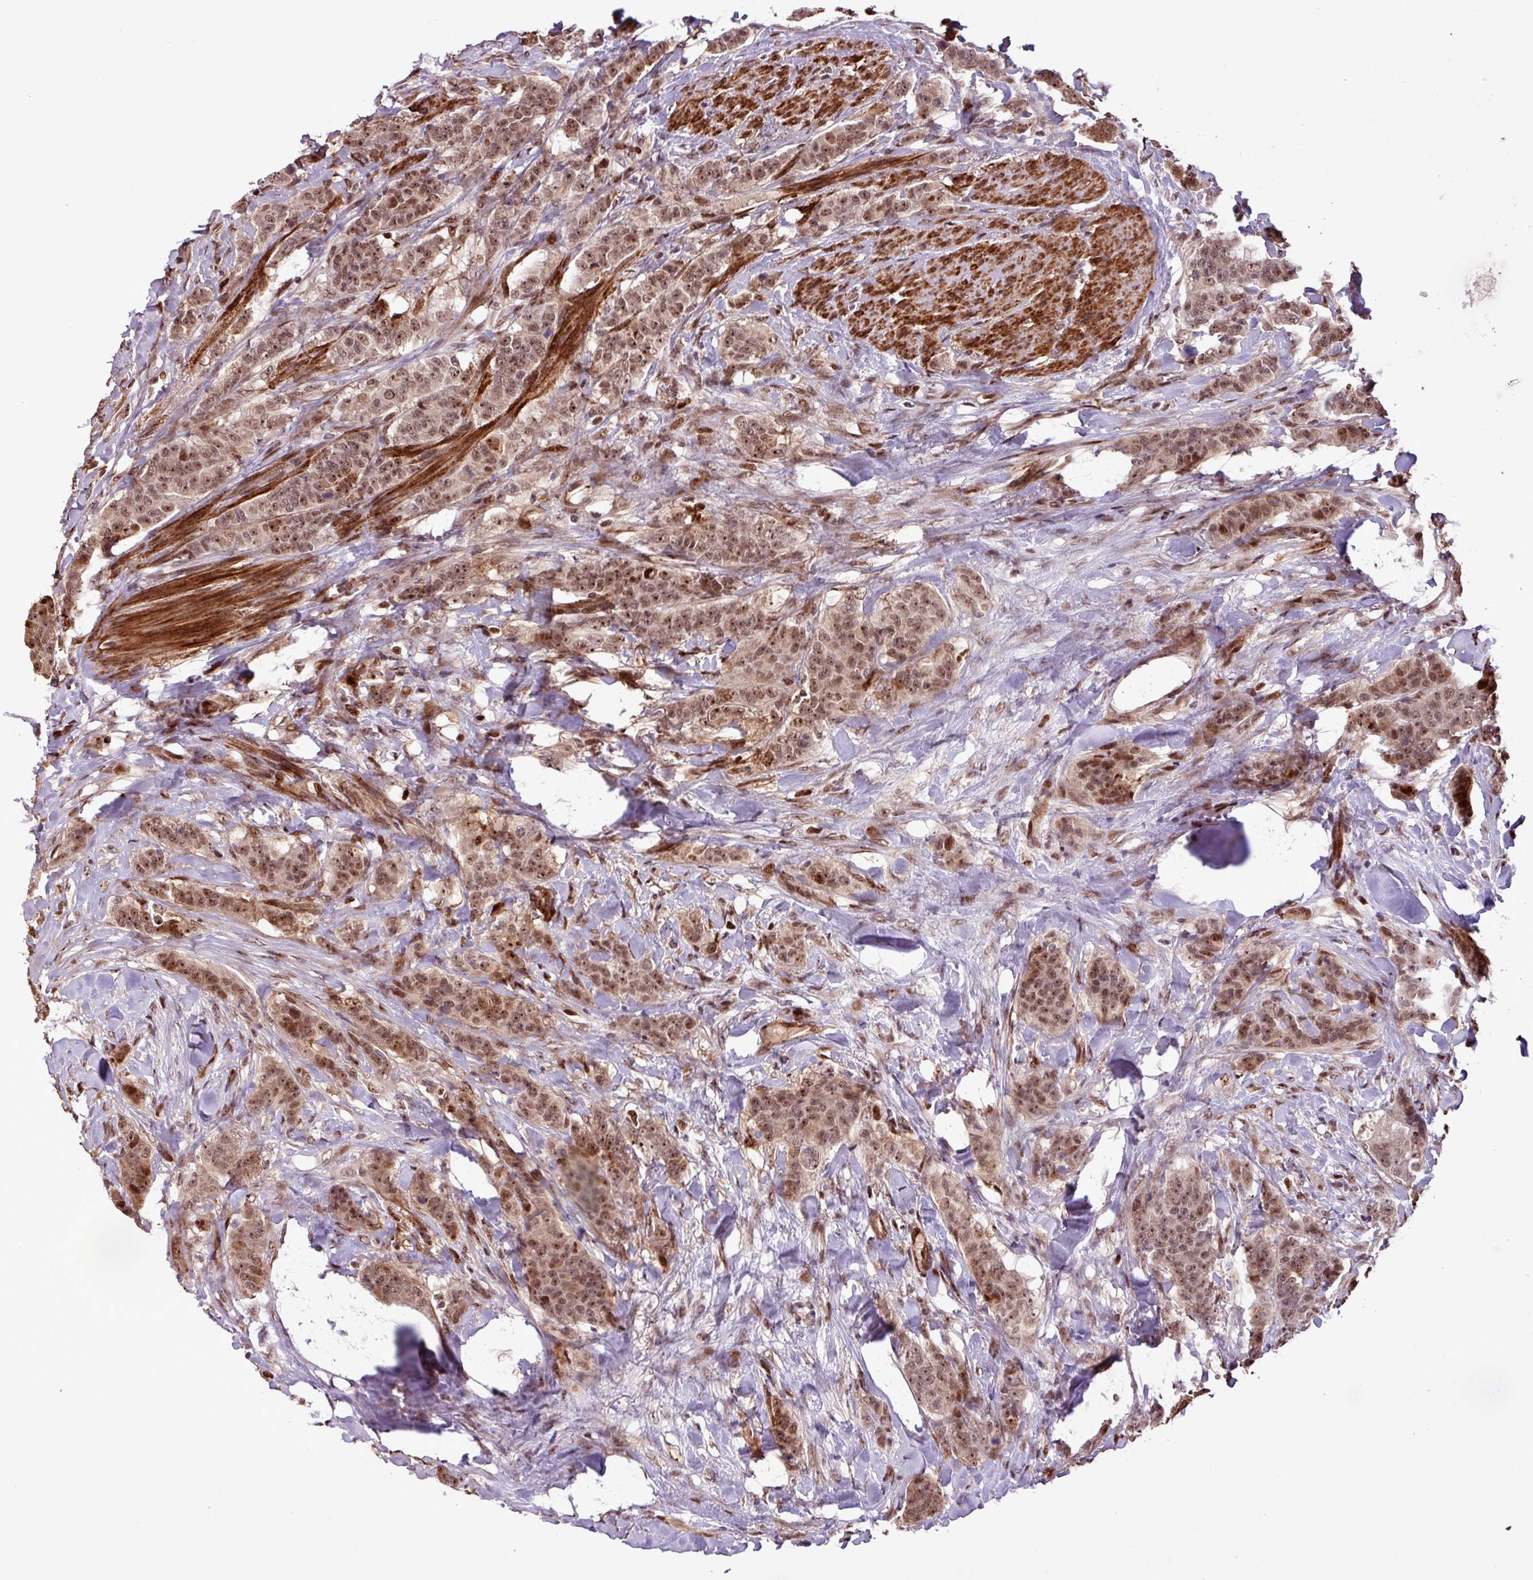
{"staining": {"intensity": "moderate", "quantity": ">75%", "location": "nuclear"}, "tissue": "breast cancer", "cell_type": "Tumor cells", "image_type": "cancer", "snomed": [{"axis": "morphology", "description": "Duct carcinoma"}, {"axis": "topography", "description": "Breast"}], "caption": "Invasive ductal carcinoma (breast) stained for a protein (brown) reveals moderate nuclear positive staining in approximately >75% of tumor cells.", "gene": "SLC22A24", "patient": {"sex": "female", "age": 40}}